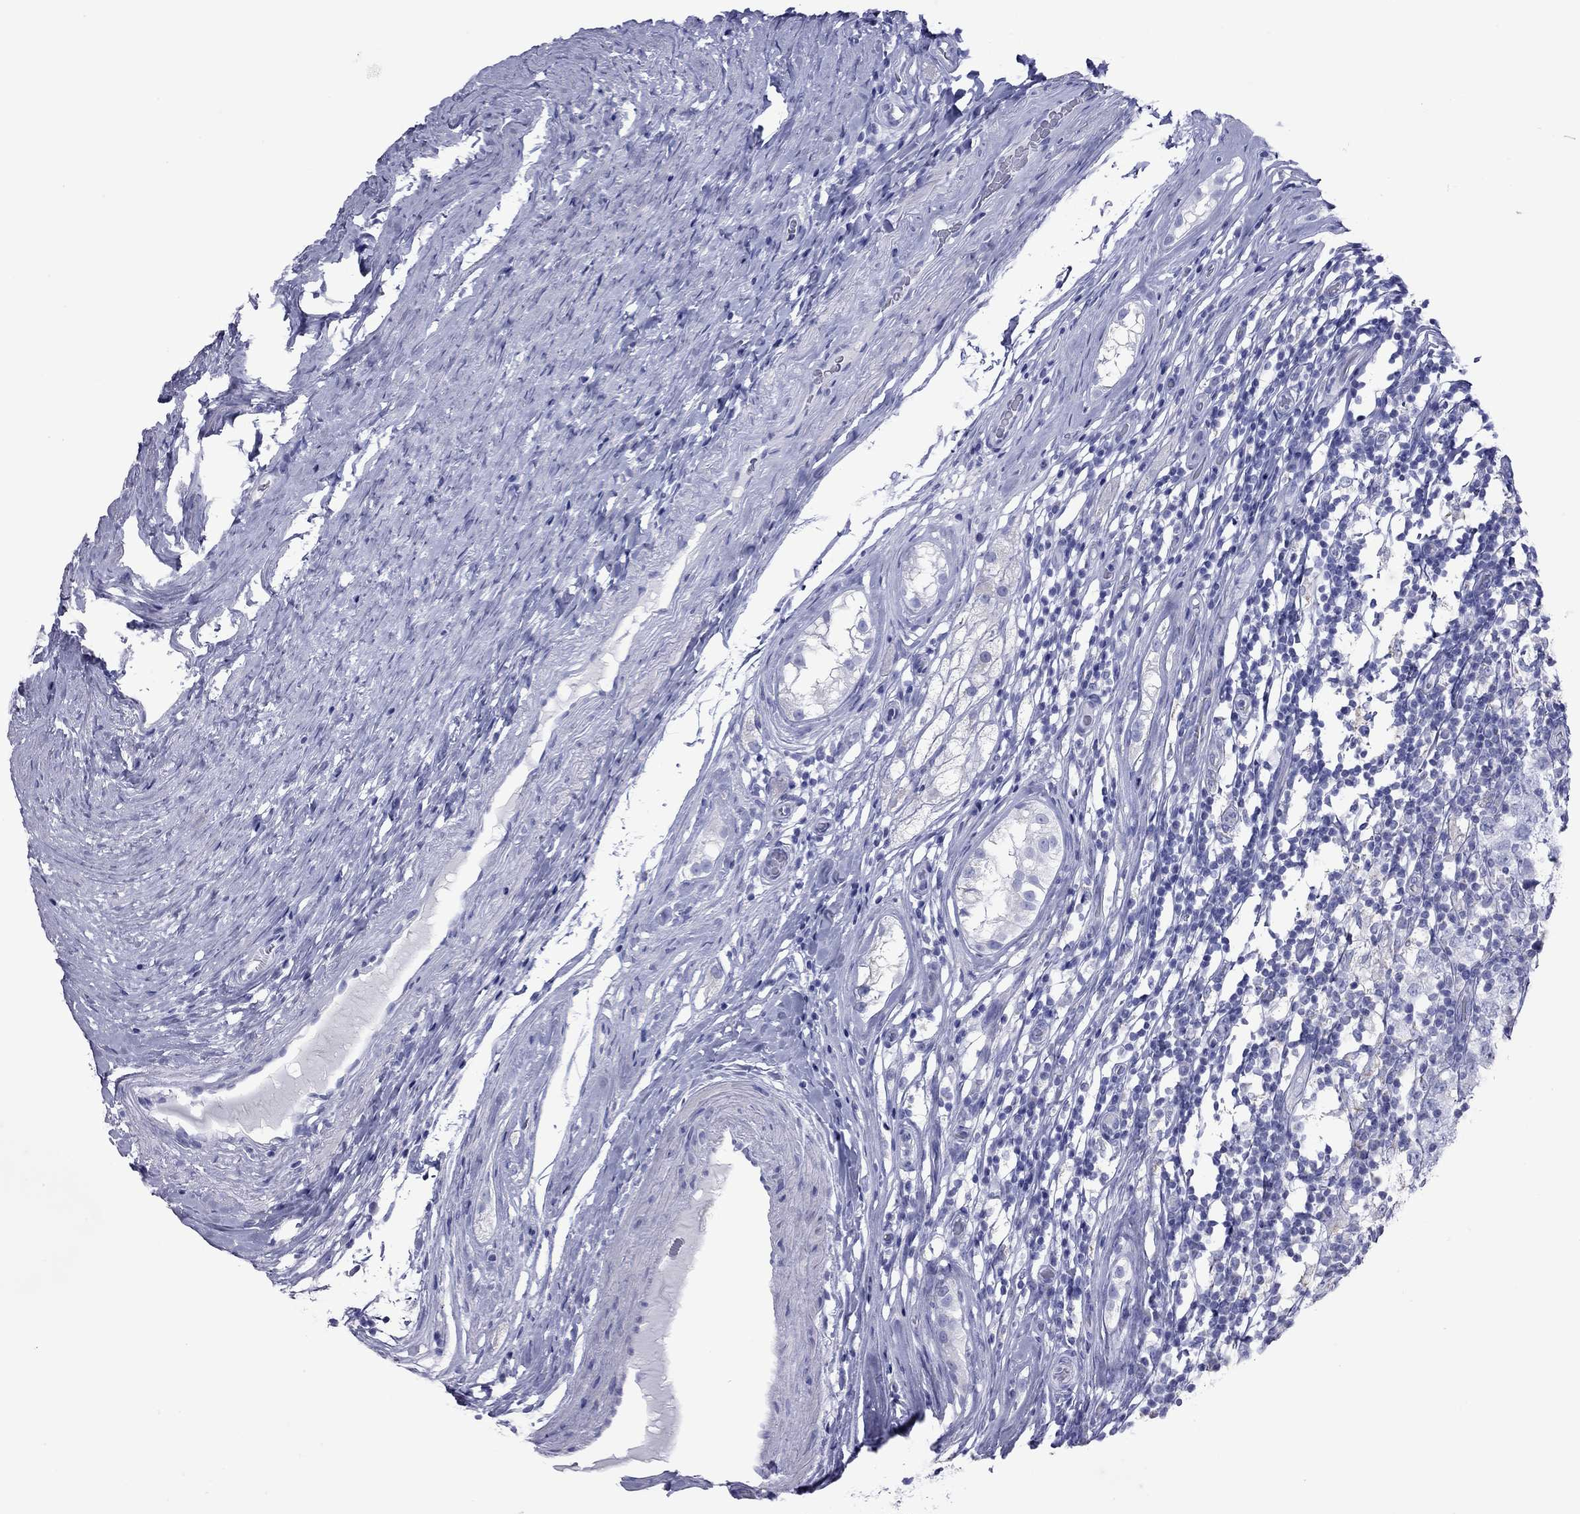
{"staining": {"intensity": "negative", "quantity": "none", "location": "none"}, "tissue": "testis cancer", "cell_type": "Tumor cells", "image_type": "cancer", "snomed": [{"axis": "morphology", "description": "Seminoma, NOS"}, {"axis": "morphology", "description": "Carcinoma, Embryonal, NOS"}, {"axis": "topography", "description": "Testis"}], "caption": "IHC image of neoplastic tissue: testis seminoma stained with DAB demonstrates no significant protein positivity in tumor cells. (DAB IHC visualized using brightfield microscopy, high magnification).", "gene": "VSIG10", "patient": {"sex": "male", "age": 41}}